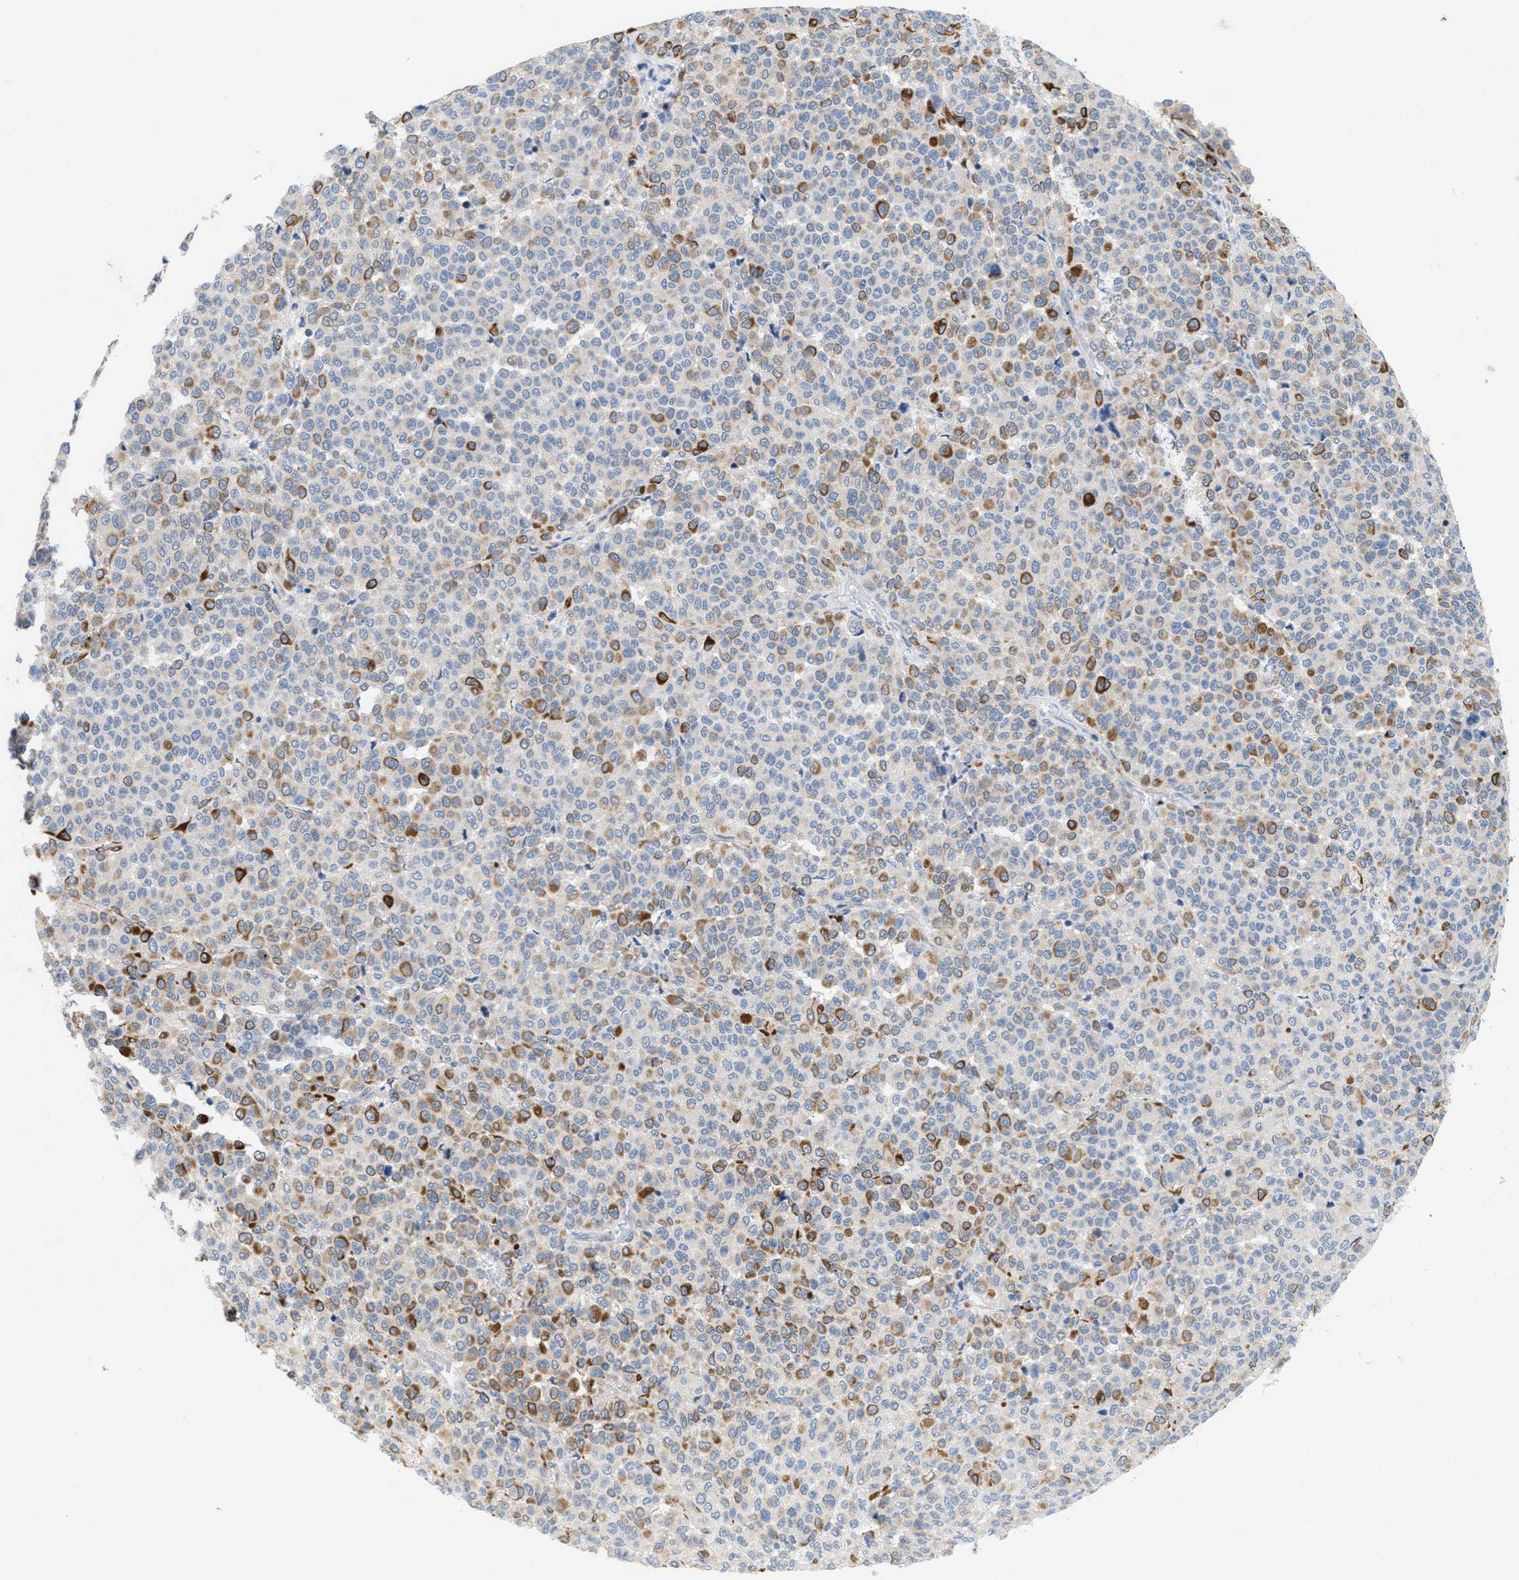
{"staining": {"intensity": "strong", "quantity": "<25%", "location": "cytoplasmic/membranous"}, "tissue": "melanoma", "cell_type": "Tumor cells", "image_type": "cancer", "snomed": [{"axis": "morphology", "description": "Malignant melanoma, Metastatic site"}, {"axis": "topography", "description": "Pancreas"}], "caption": "Brown immunohistochemical staining in human melanoma demonstrates strong cytoplasmic/membranous staining in approximately <25% of tumor cells. Using DAB (3,3'-diaminobenzidine) (brown) and hematoxylin (blue) stains, captured at high magnification using brightfield microscopy.", "gene": "UBAP2", "patient": {"sex": "female", "age": 30}}